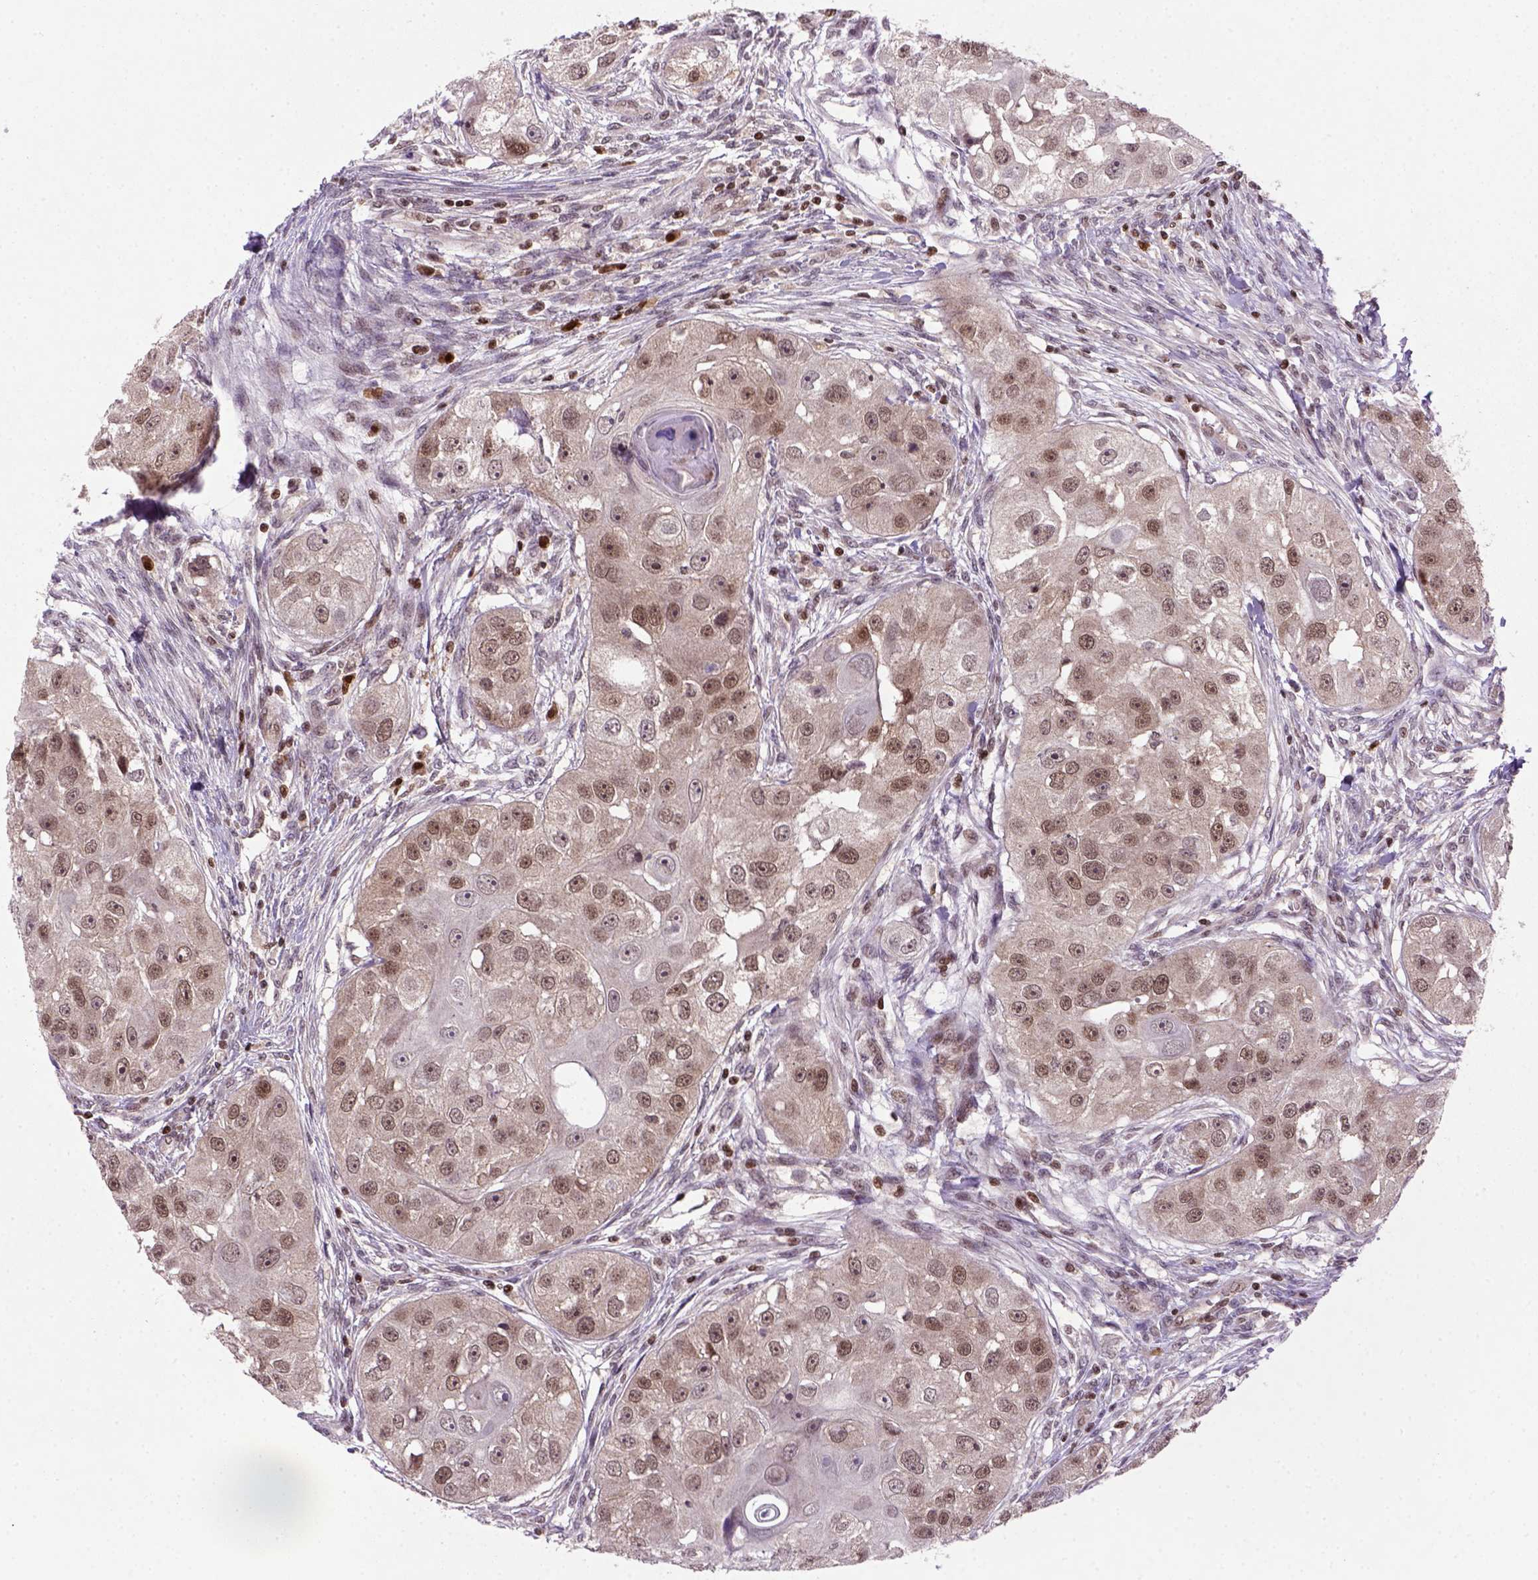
{"staining": {"intensity": "moderate", "quantity": ">75%", "location": "nuclear"}, "tissue": "head and neck cancer", "cell_type": "Tumor cells", "image_type": "cancer", "snomed": [{"axis": "morphology", "description": "Squamous cell carcinoma, NOS"}, {"axis": "topography", "description": "Head-Neck"}], "caption": "Moderate nuclear staining is appreciated in approximately >75% of tumor cells in head and neck cancer. The staining was performed using DAB to visualize the protein expression in brown, while the nuclei were stained in blue with hematoxylin (Magnification: 20x).", "gene": "MGMT", "patient": {"sex": "male", "age": 51}}